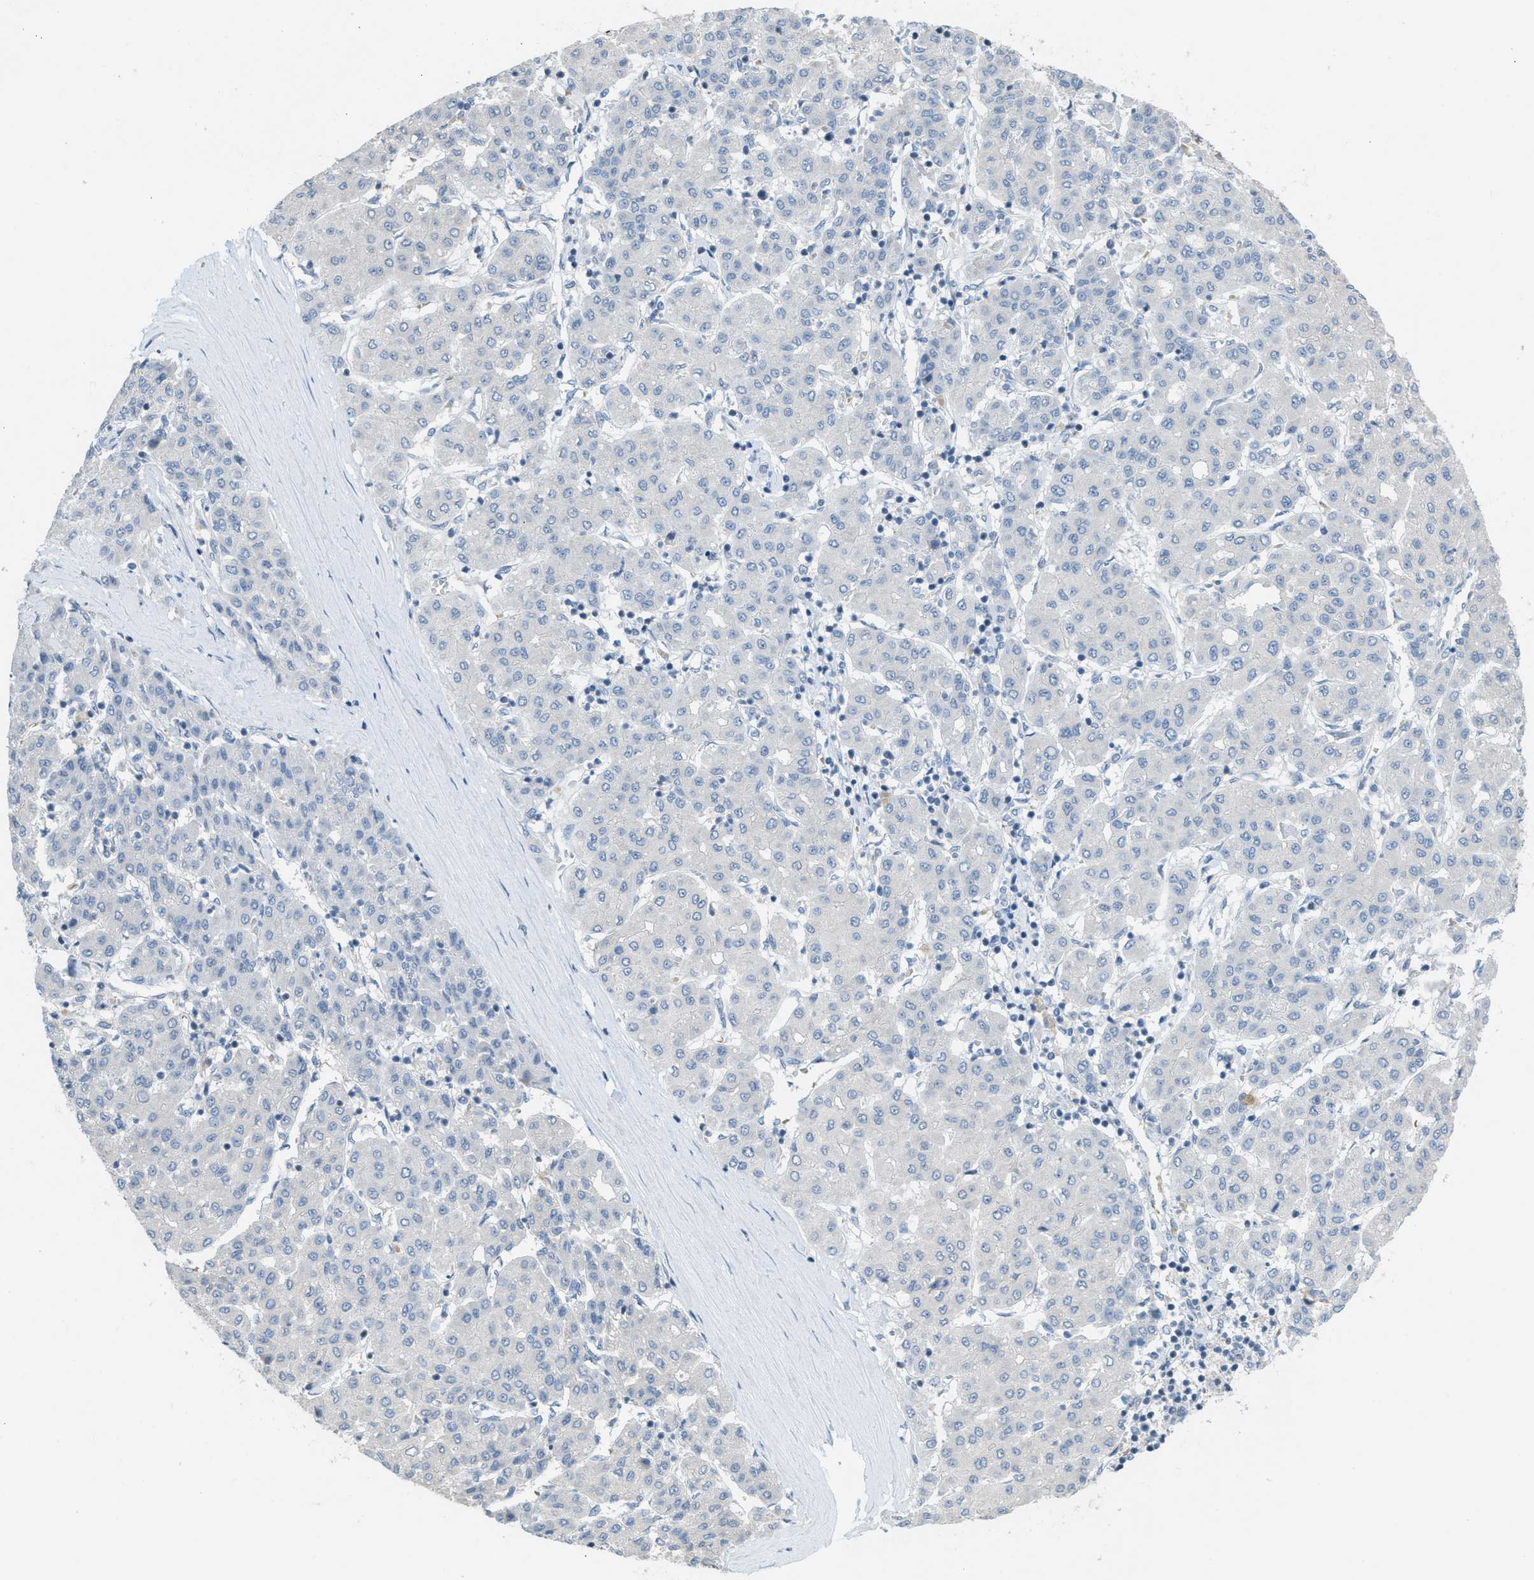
{"staining": {"intensity": "negative", "quantity": "none", "location": "none"}, "tissue": "liver cancer", "cell_type": "Tumor cells", "image_type": "cancer", "snomed": [{"axis": "morphology", "description": "Carcinoma, Hepatocellular, NOS"}, {"axis": "topography", "description": "Liver"}], "caption": "Tumor cells are negative for protein expression in human liver cancer (hepatocellular carcinoma).", "gene": "TXNDC2", "patient": {"sex": "male", "age": 65}}